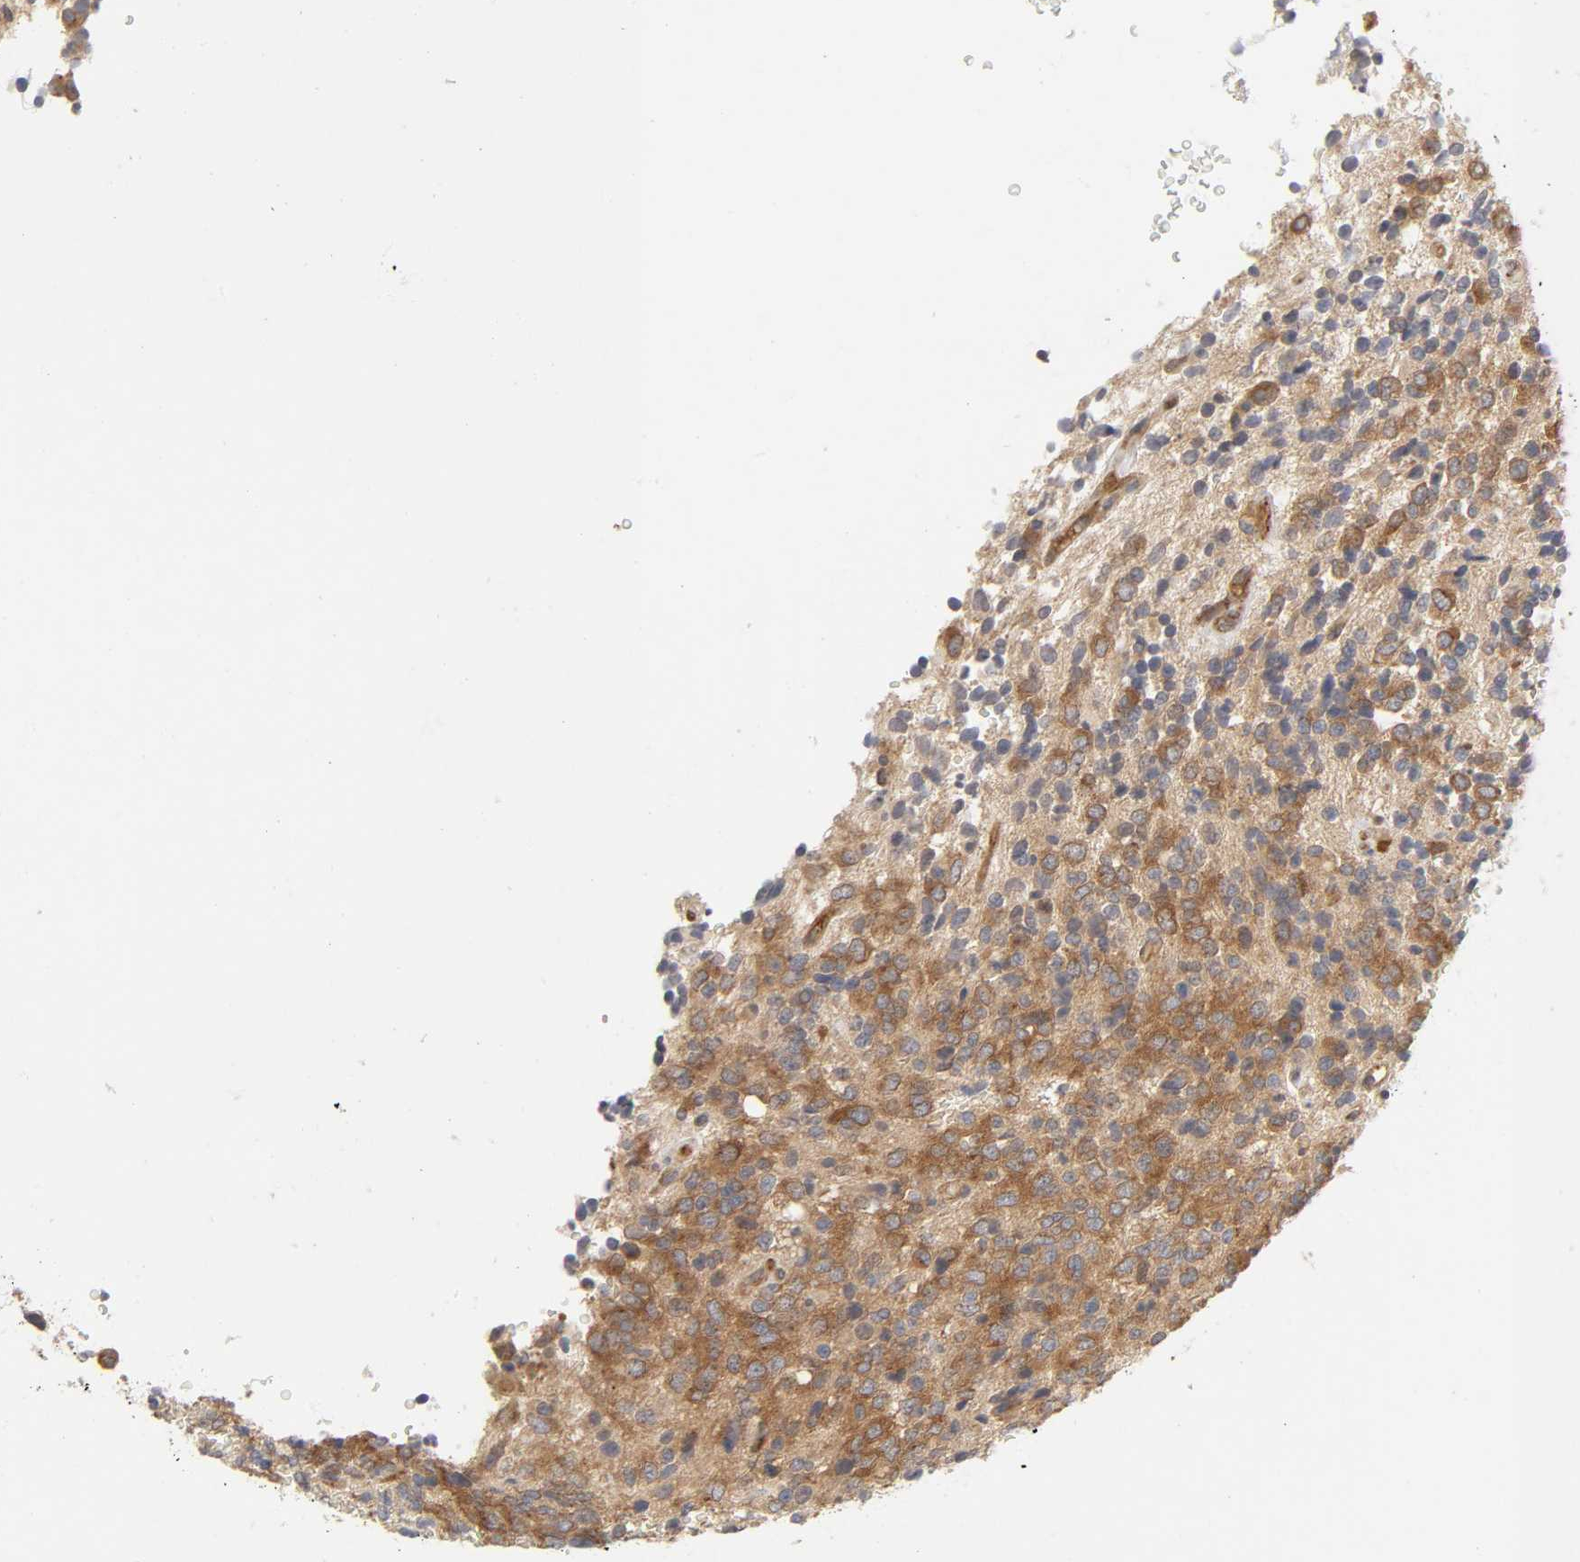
{"staining": {"intensity": "moderate", "quantity": ">75%", "location": "cytoplasmic/membranous"}, "tissue": "glioma", "cell_type": "Tumor cells", "image_type": "cancer", "snomed": [{"axis": "morphology", "description": "Glioma, malignant, High grade"}, {"axis": "topography", "description": "pancreas cauda"}], "caption": "Glioma stained for a protein demonstrates moderate cytoplasmic/membranous positivity in tumor cells.", "gene": "SCHIP1", "patient": {"sex": "male", "age": 60}}